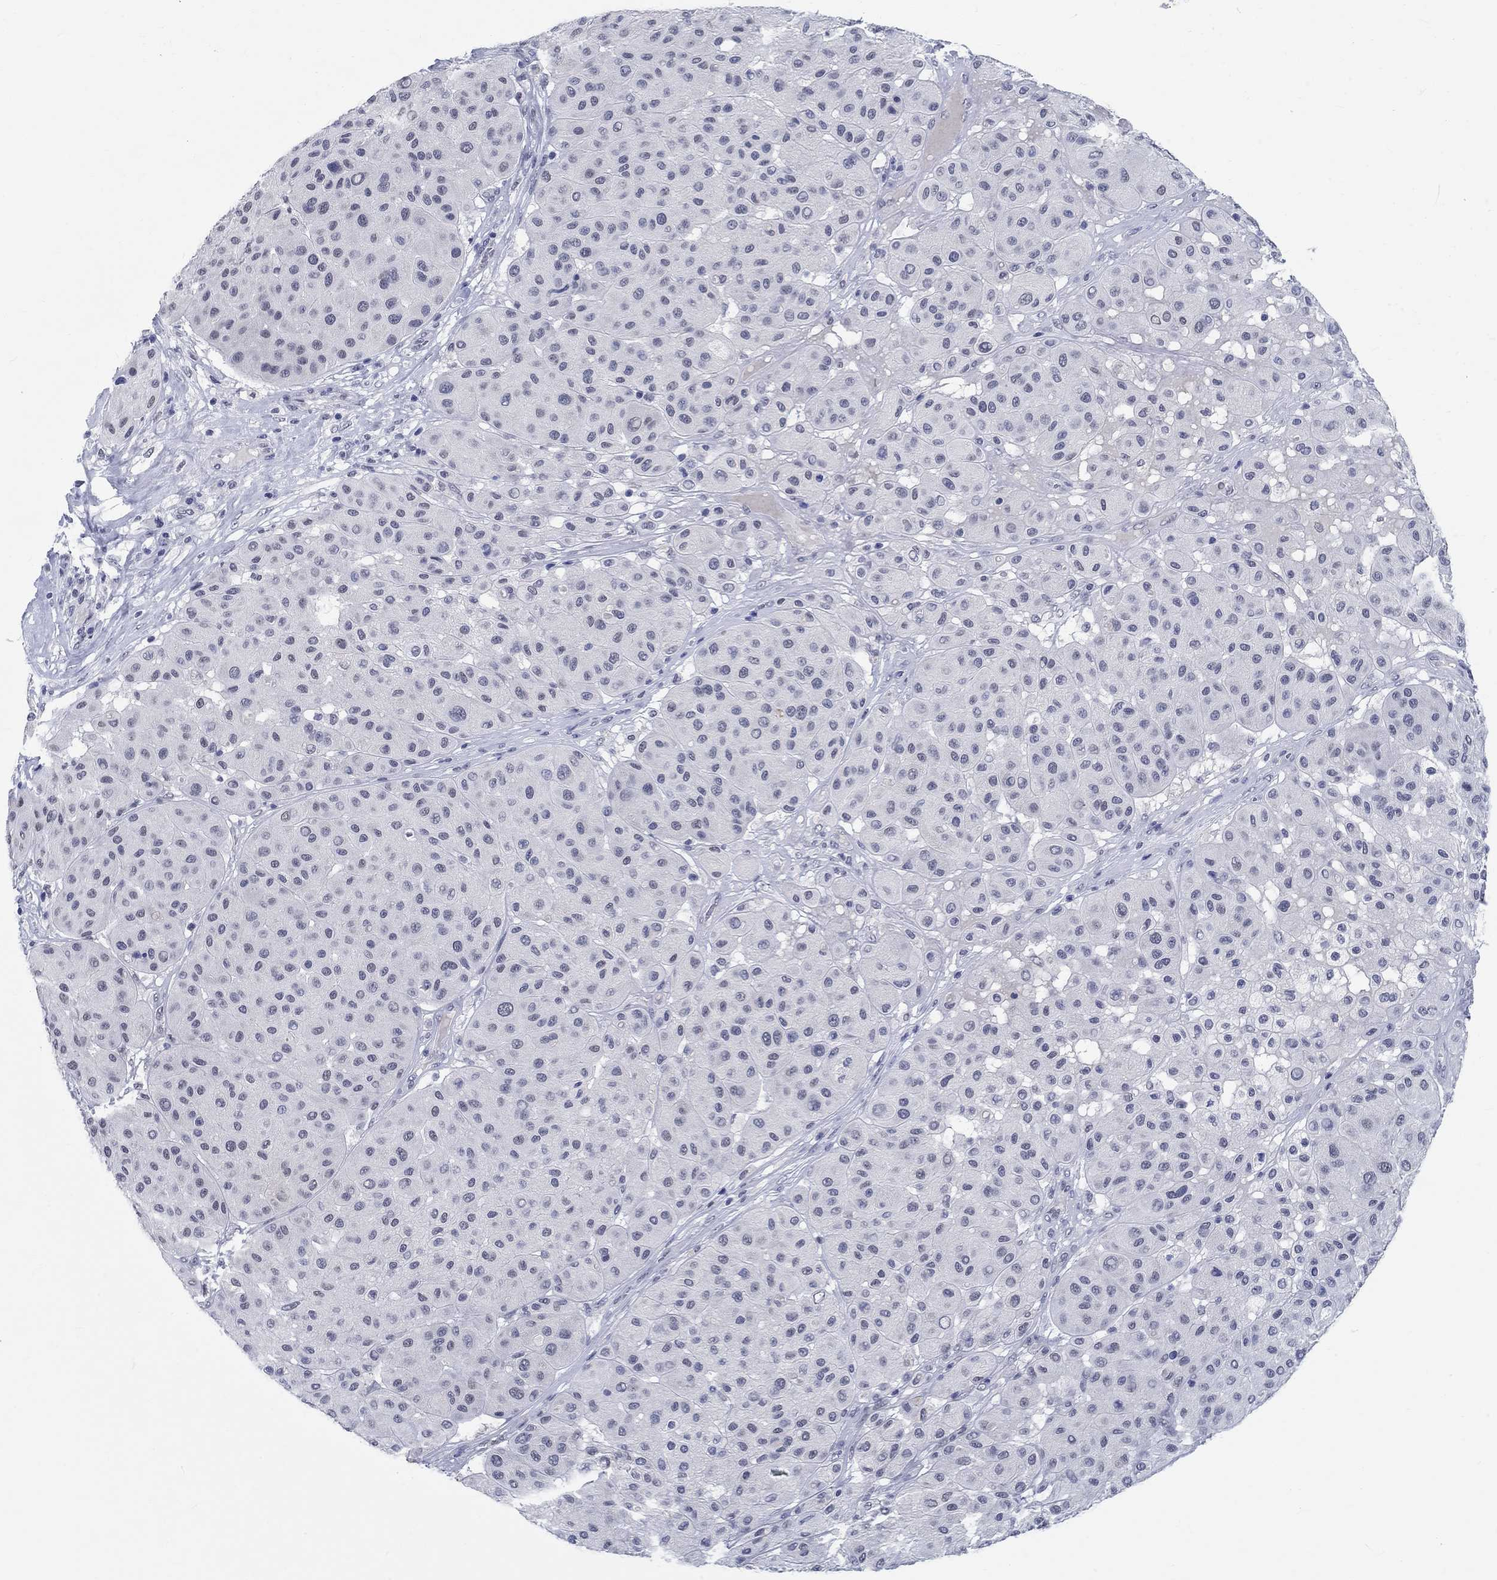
{"staining": {"intensity": "negative", "quantity": "none", "location": "none"}, "tissue": "melanoma", "cell_type": "Tumor cells", "image_type": "cancer", "snomed": [{"axis": "morphology", "description": "Malignant melanoma, Metastatic site"}, {"axis": "topography", "description": "Smooth muscle"}], "caption": "Tumor cells are negative for protein expression in human melanoma.", "gene": "ANKS1B", "patient": {"sex": "male", "age": 41}}